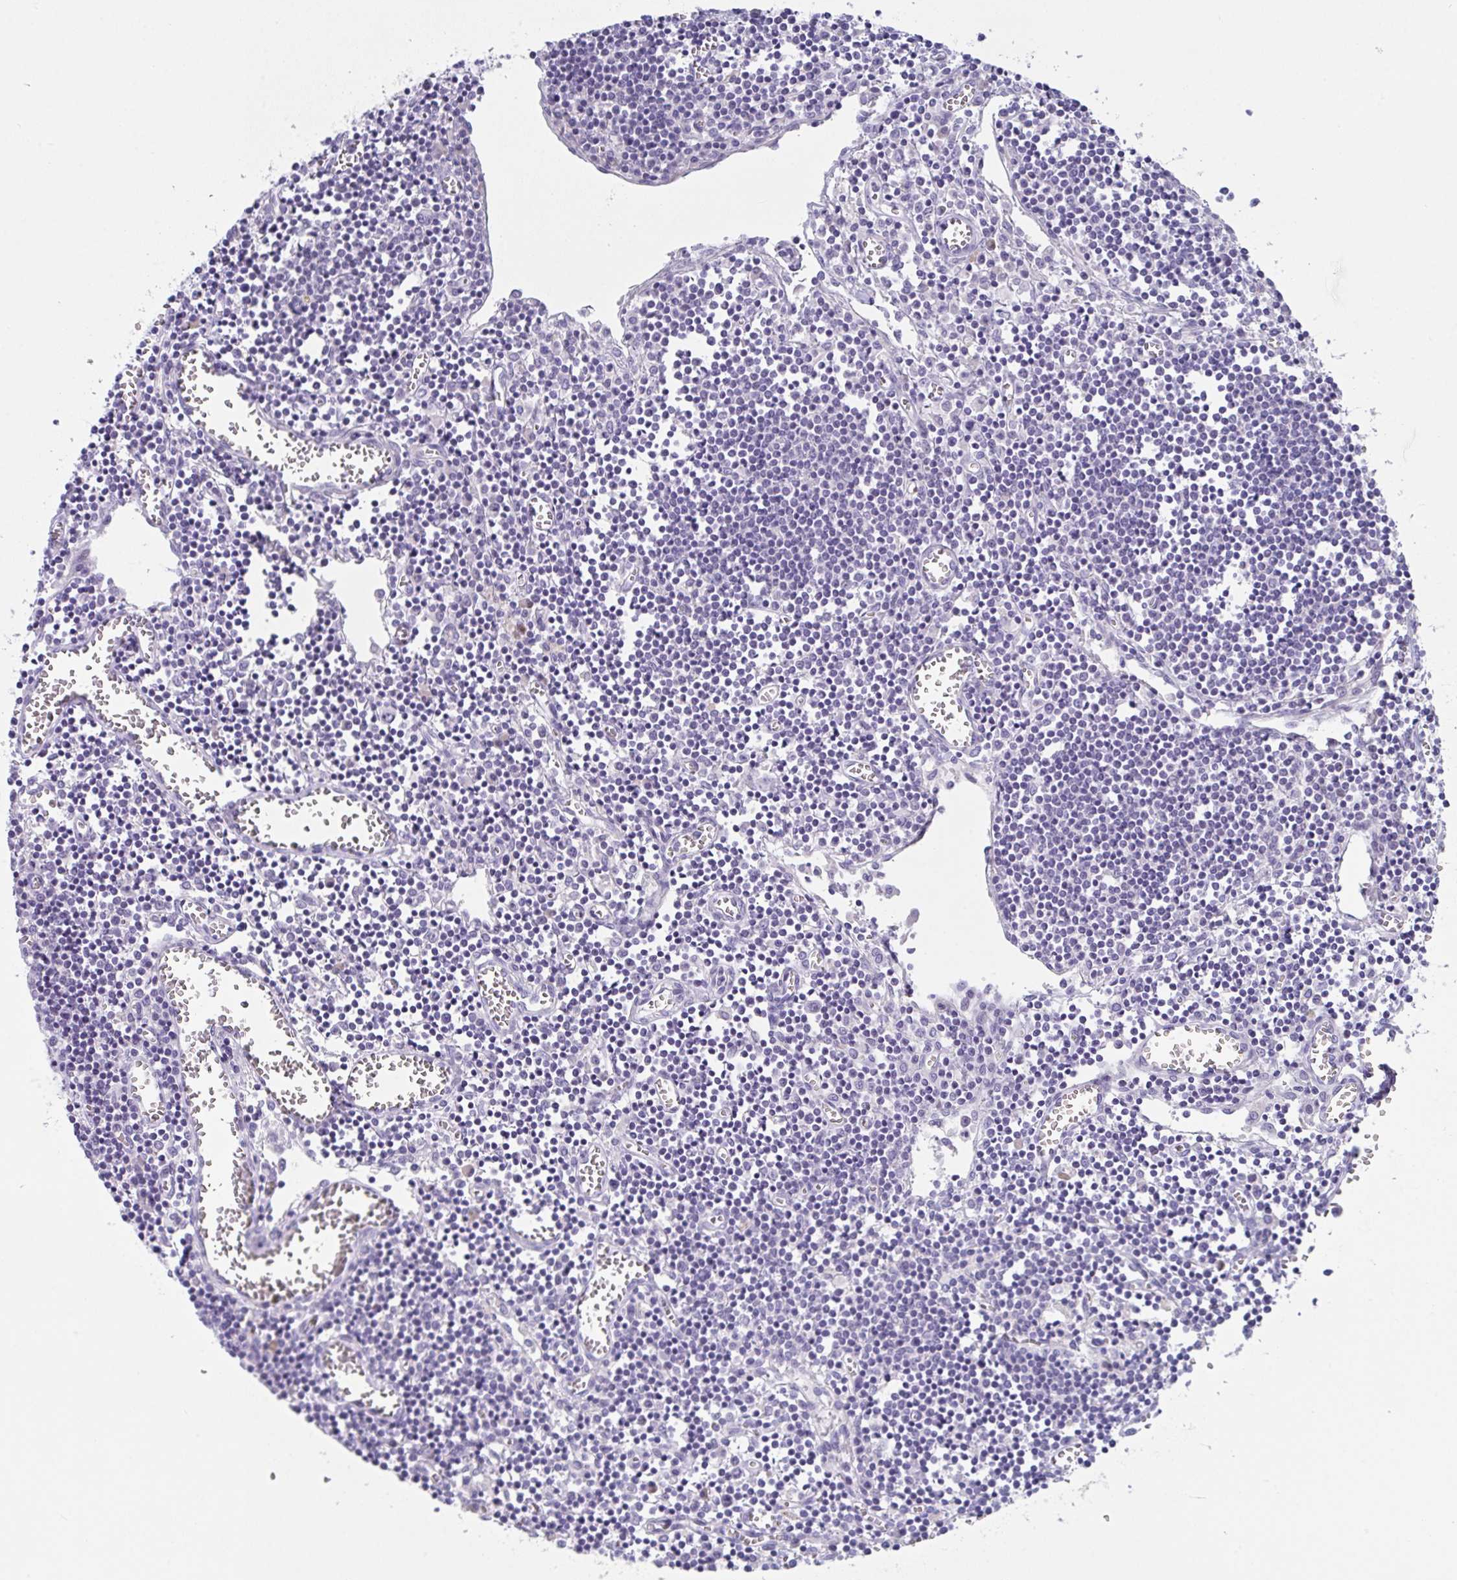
{"staining": {"intensity": "negative", "quantity": "none", "location": "none"}, "tissue": "lymph node", "cell_type": "Germinal center cells", "image_type": "normal", "snomed": [{"axis": "morphology", "description": "Normal tissue, NOS"}, {"axis": "topography", "description": "Lymph node"}], "caption": "Immunohistochemistry (IHC) of unremarkable human lymph node displays no expression in germinal center cells. (DAB (3,3'-diaminobenzidine) immunohistochemistry (IHC) visualized using brightfield microscopy, high magnification).", "gene": "FBXO47", "patient": {"sex": "male", "age": 66}}